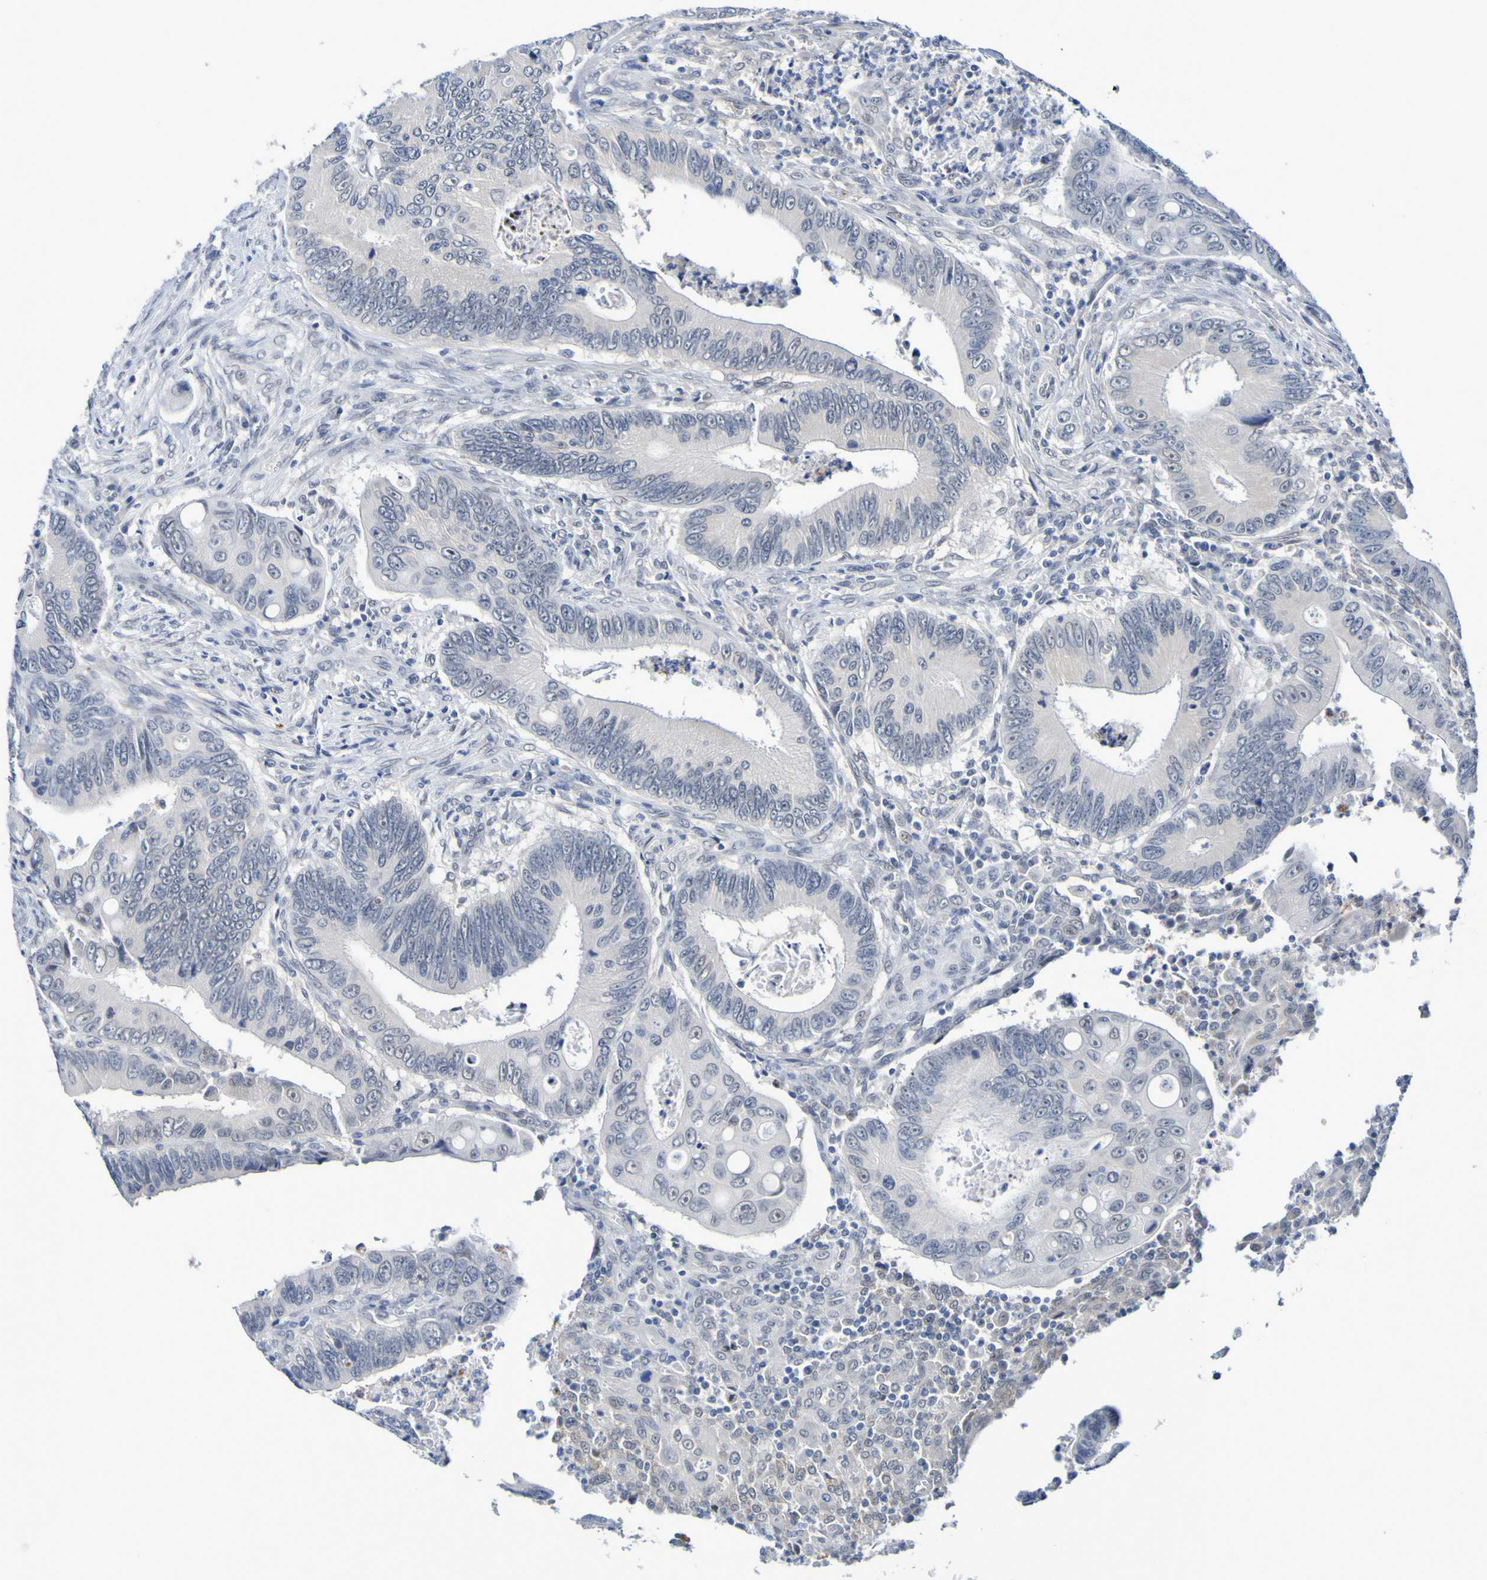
{"staining": {"intensity": "negative", "quantity": "none", "location": "none"}, "tissue": "colorectal cancer", "cell_type": "Tumor cells", "image_type": "cancer", "snomed": [{"axis": "morphology", "description": "Inflammation, NOS"}, {"axis": "morphology", "description": "Adenocarcinoma, NOS"}, {"axis": "topography", "description": "Colon"}], "caption": "Immunohistochemistry image of colorectal cancer stained for a protein (brown), which demonstrates no expression in tumor cells.", "gene": "VMA21", "patient": {"sex": "male", "age": 72}}